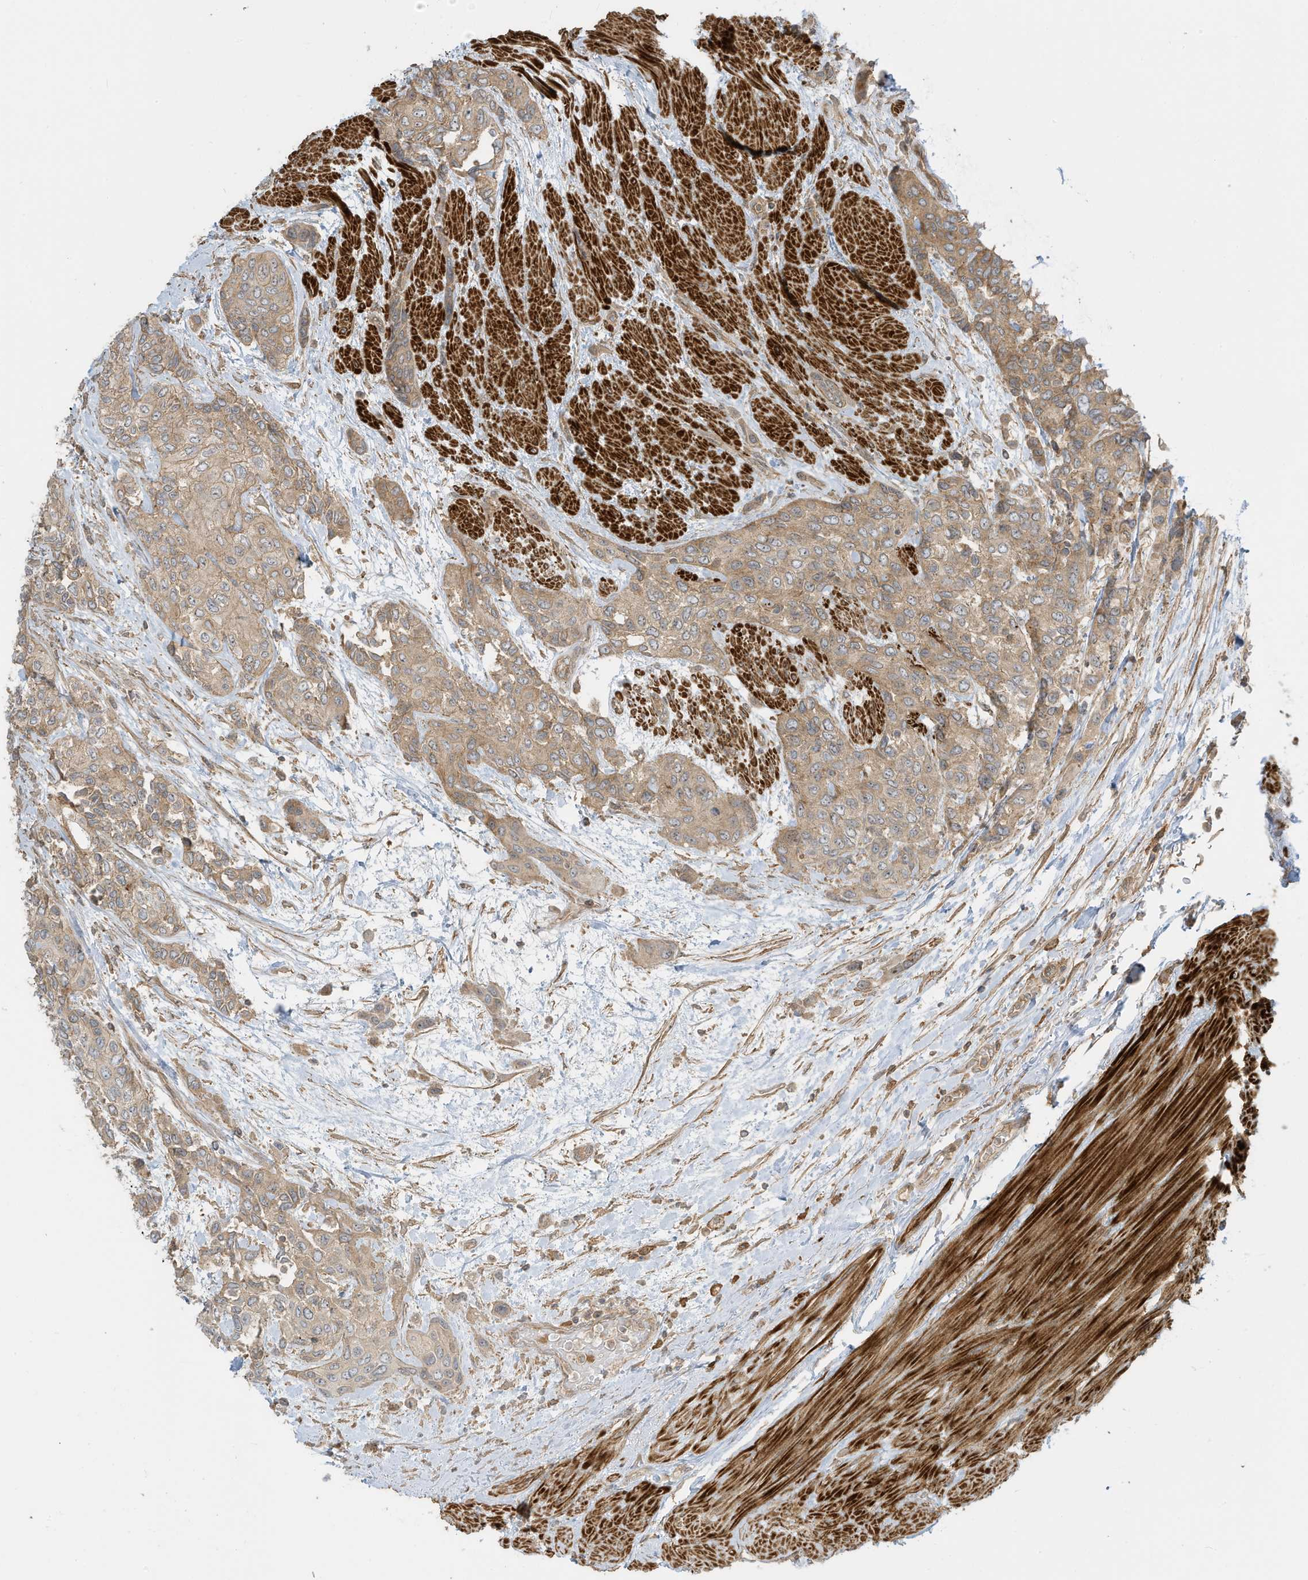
{"staining": {"intensity": "weak", "quantity": ">75%", "location": "cytoplasmic/membranous"}, "tissue": "urothelial cancer", "cell_type": "Tumor cells", "image_type": "cancer", "snomed": [{"axis": "morphology", "description": "Normal tissue, NOS"}, {"axis": "morphology", "description": "Urothelial carcinoma, High grade"}, {"axis": "topography", "description": "Vascular tissue"}, {"axis": "topography", "description": "Urinary bladder"}], "caption": "High-magnification brightfield microscopy of urothelial cancer stained with DAB (brown) and counterstained with hematoxylin (blue). tumor cells exhibit weak cytoplasmic/membranous staining is appreciated in about>75% of cells.", "gene": "ENTR1", "patient": {"sex": "female", "age": 56}}